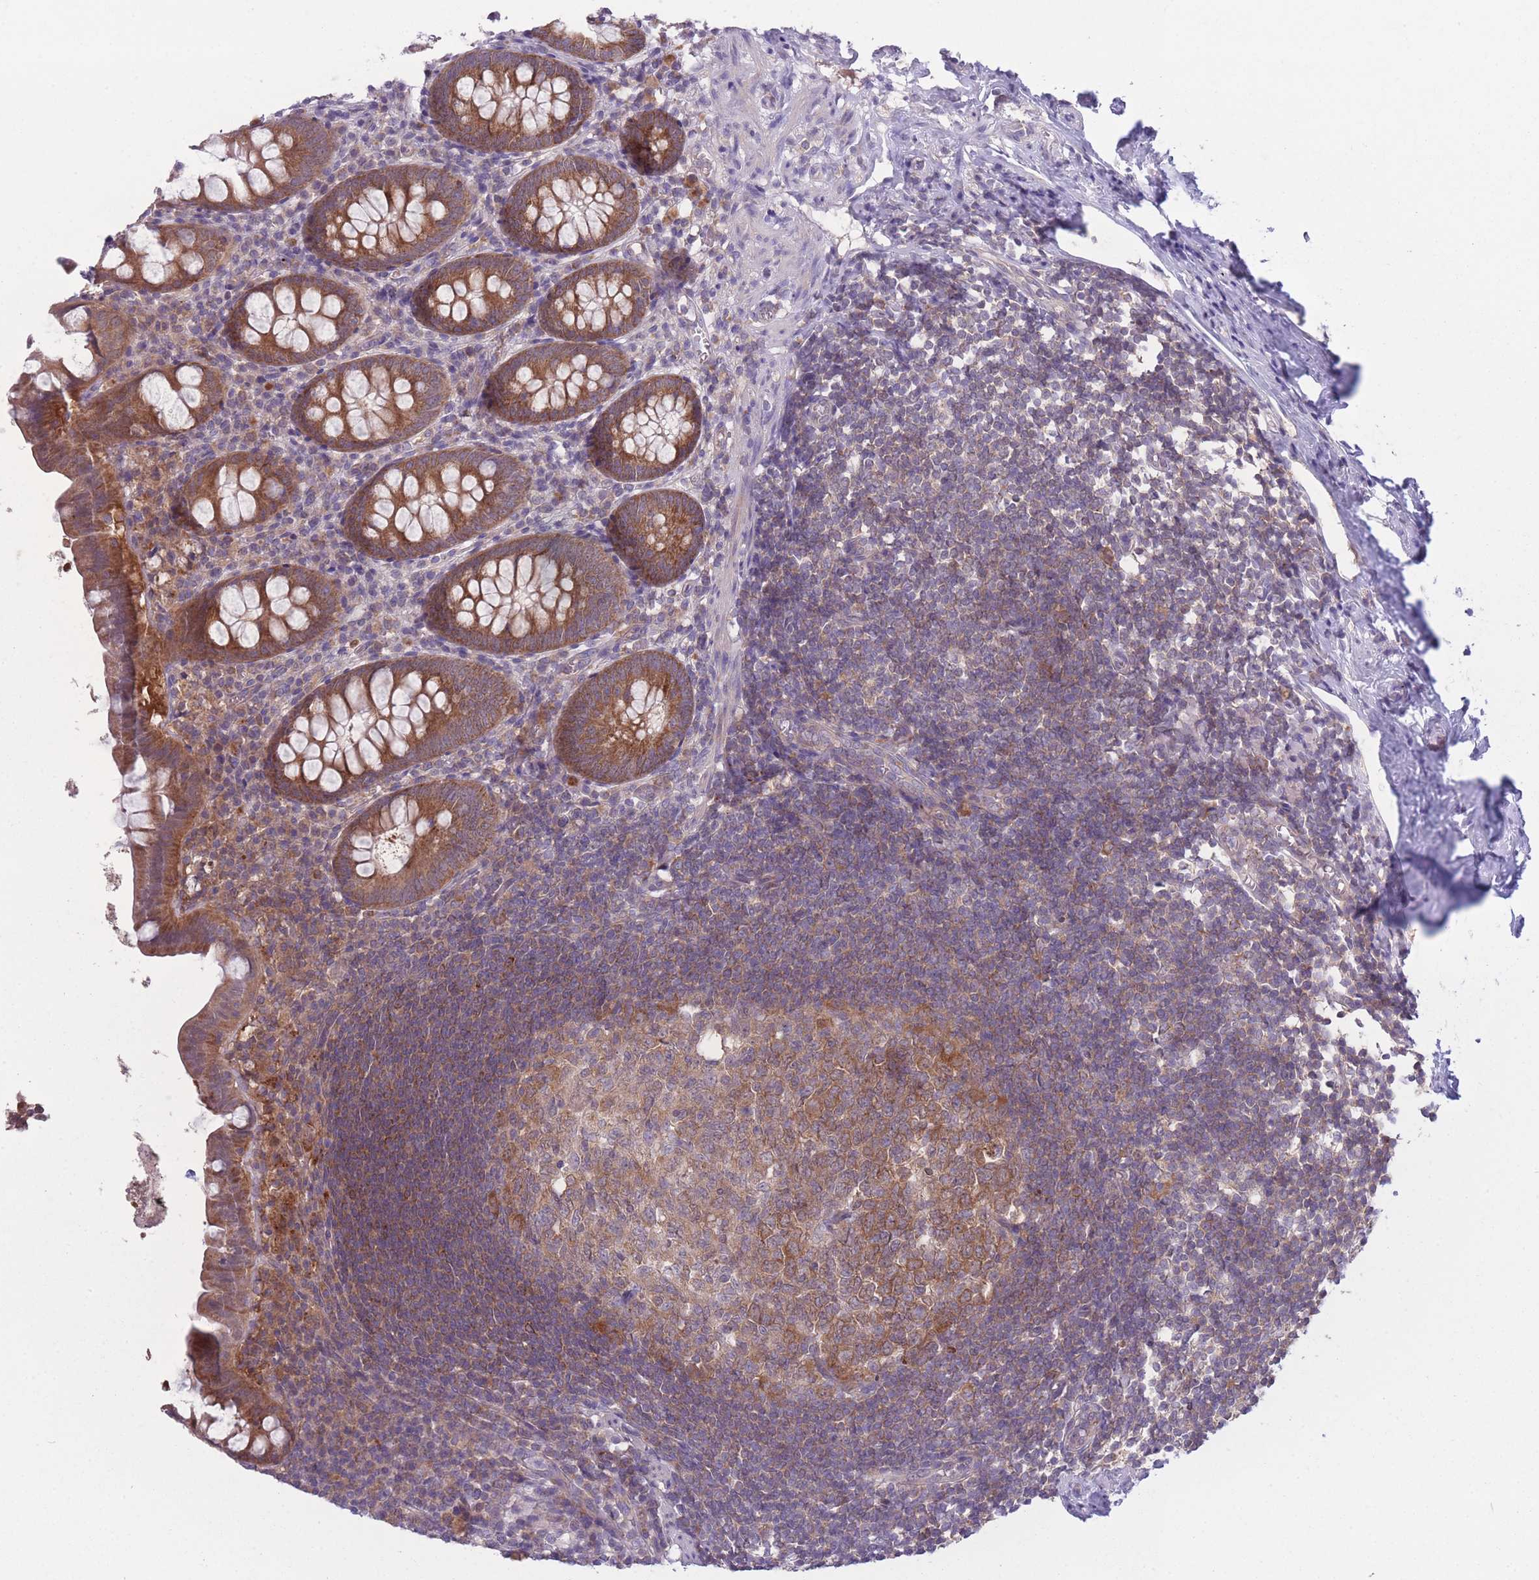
{"staining": {"intensity": "moderate", "quantity": ">75%", "location": "cytoplasmic/membranous"}, "tissue": "appendix", "cell_type": "Glandular cells", "image_type": "normal", "snomed": [{"axis": "morphology", "description": "Normal tissue, NOS"}, {"axis": "topography", "description": "Appendix"}], "caption": "This micrograph demonstrates immunohistochemistry (IHC) staining of unremarkable human appendix, with medium moderate cytoplasmic/membranous staining in approximately >75% of glandular cells.", "gene": "CCT6A", "patient": {"sex": "female", "age": 51}}